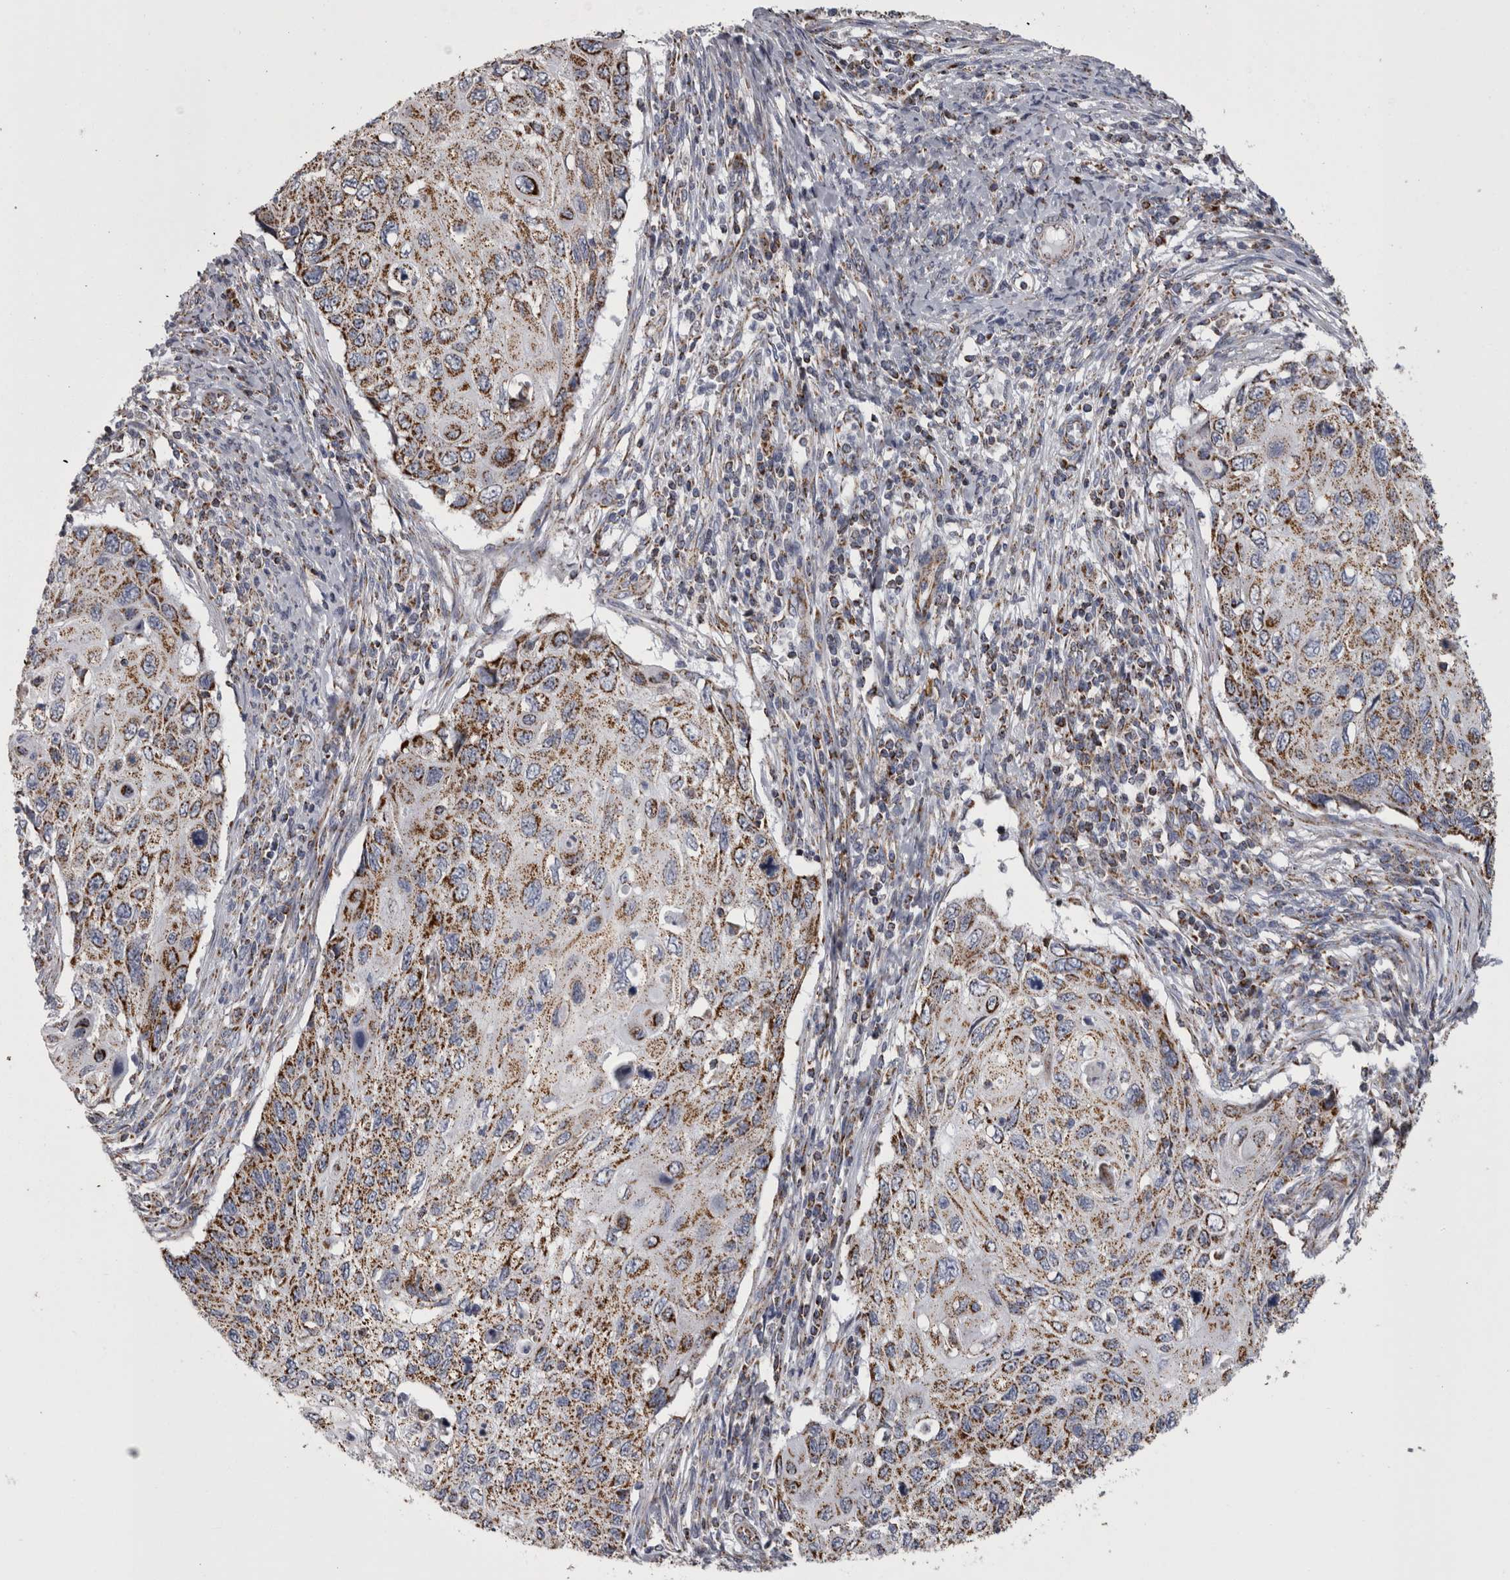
{"staining": {"intensity": "moderate", "quantity": ">75%", "location": "cytoplasmic/membranous"}, "tissue": "cervical cancer", "cell_type": "Tumor cells", "image_type": "cancer", "snomed": [{"axis": "morphology", "description": "Squamous cell carcinoma, NOS"}, {"axis": "topography", "description": "Cervix"}], "caption": "Immunohistochemistry (IHC) (DAB) staining of cervical cancer reveals moderate cytoplasmic/membranous protein expression in approximately >75% of tumor cells.", "gene": "MDH2", "patient": {"sex": "female", "age": 70}}